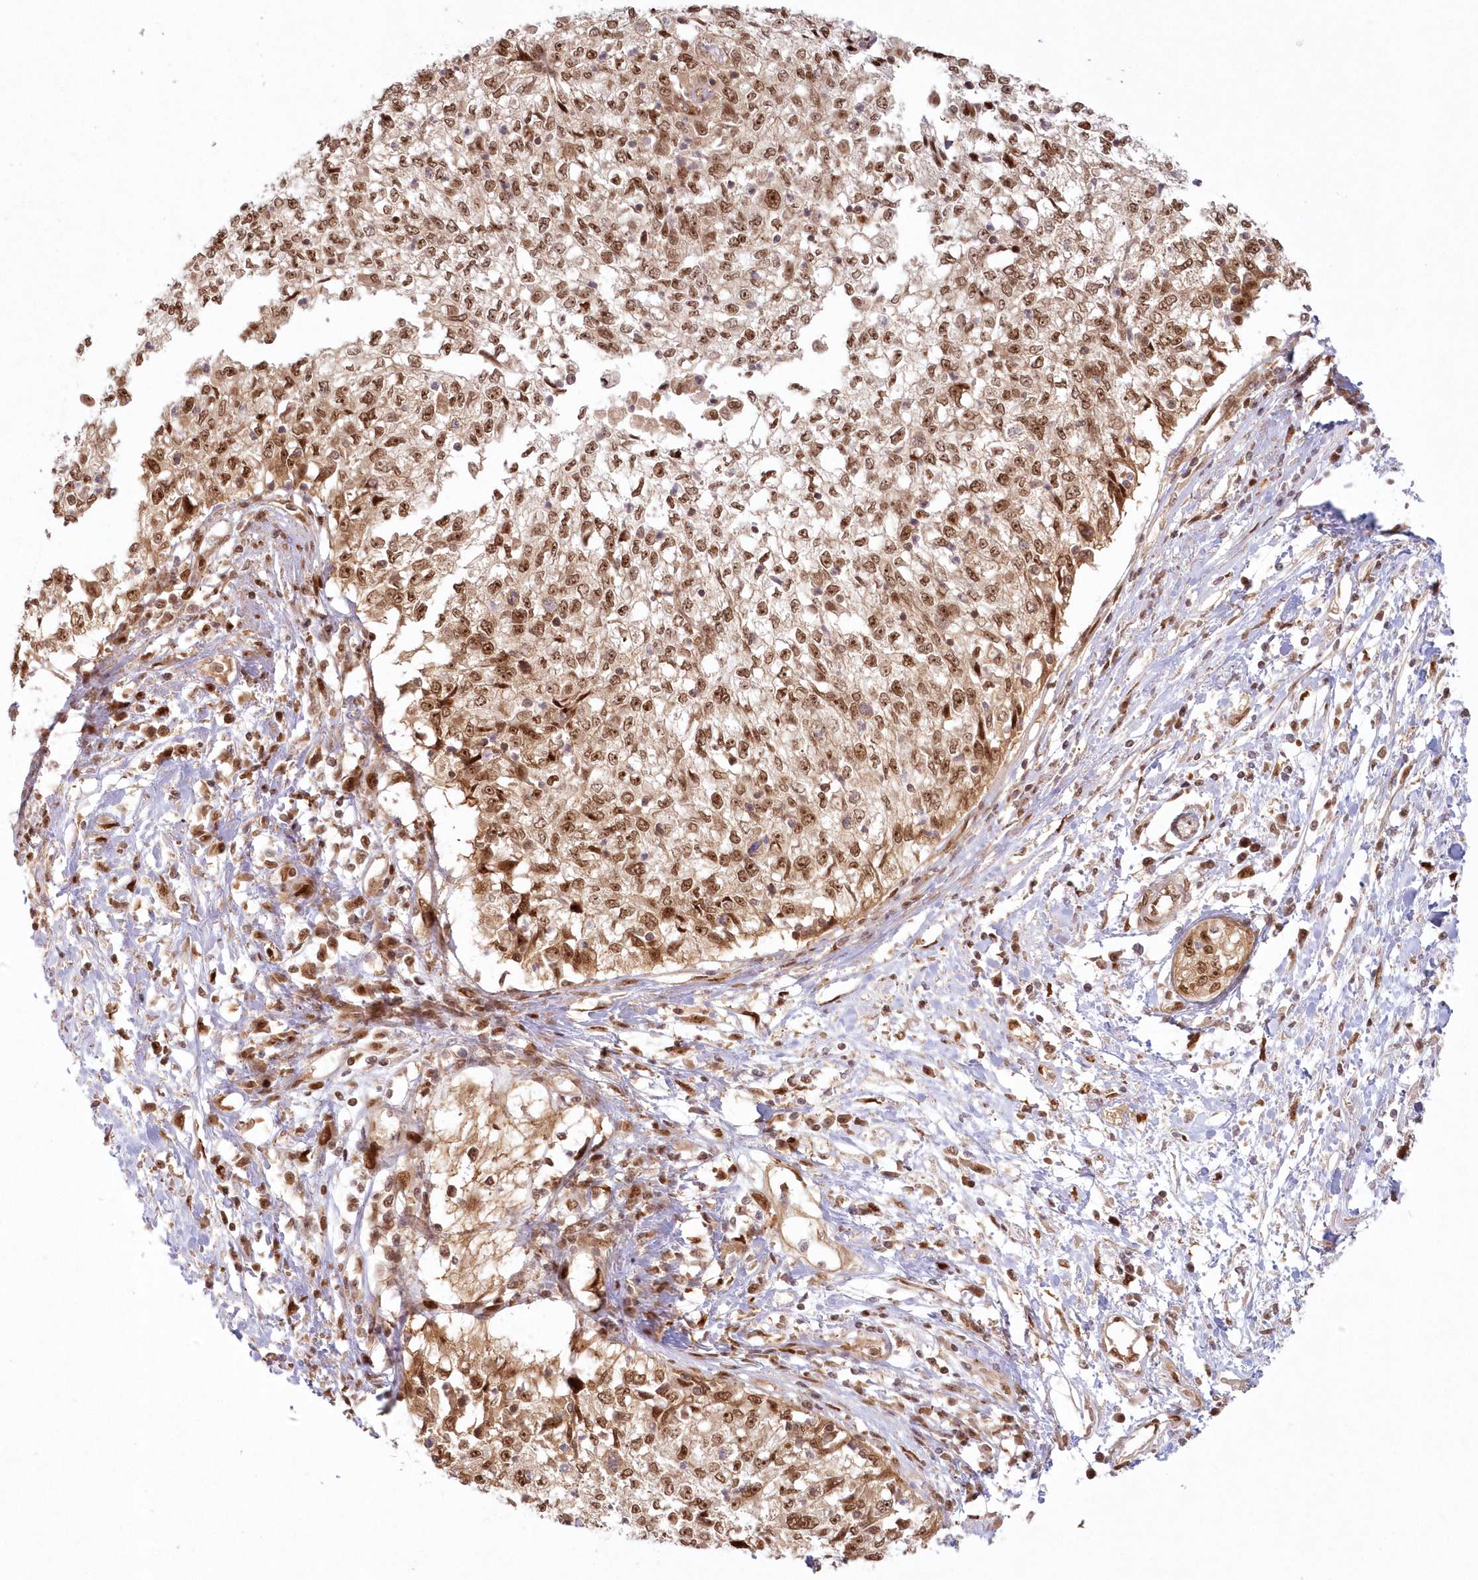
{"staining": {"intensity": "moderate", "quantity": ">75%", "location": "cytoplasmic/membranous,nuclear"}, "tissue": "cervical cancer", "cell_type": "Tumor cells", "image_type": "cancer", "snomed": [{"axis": "morphology", "description": "Squamous cell carcinoma, NOS"}, {"axis": "topography", "description": "Cervix"}], "caption": "Squamous cell carcinoma (cervical) stained with DAB (3,3'-diaminobenzidine) immunohistochemistry reveals medium levels of moderate cytoplasmic/membranous and nuclear positivity in about >75% of tumor cells.", "gene": "TOGARAM2", "patient": {"sex": "female", "age": 57}}